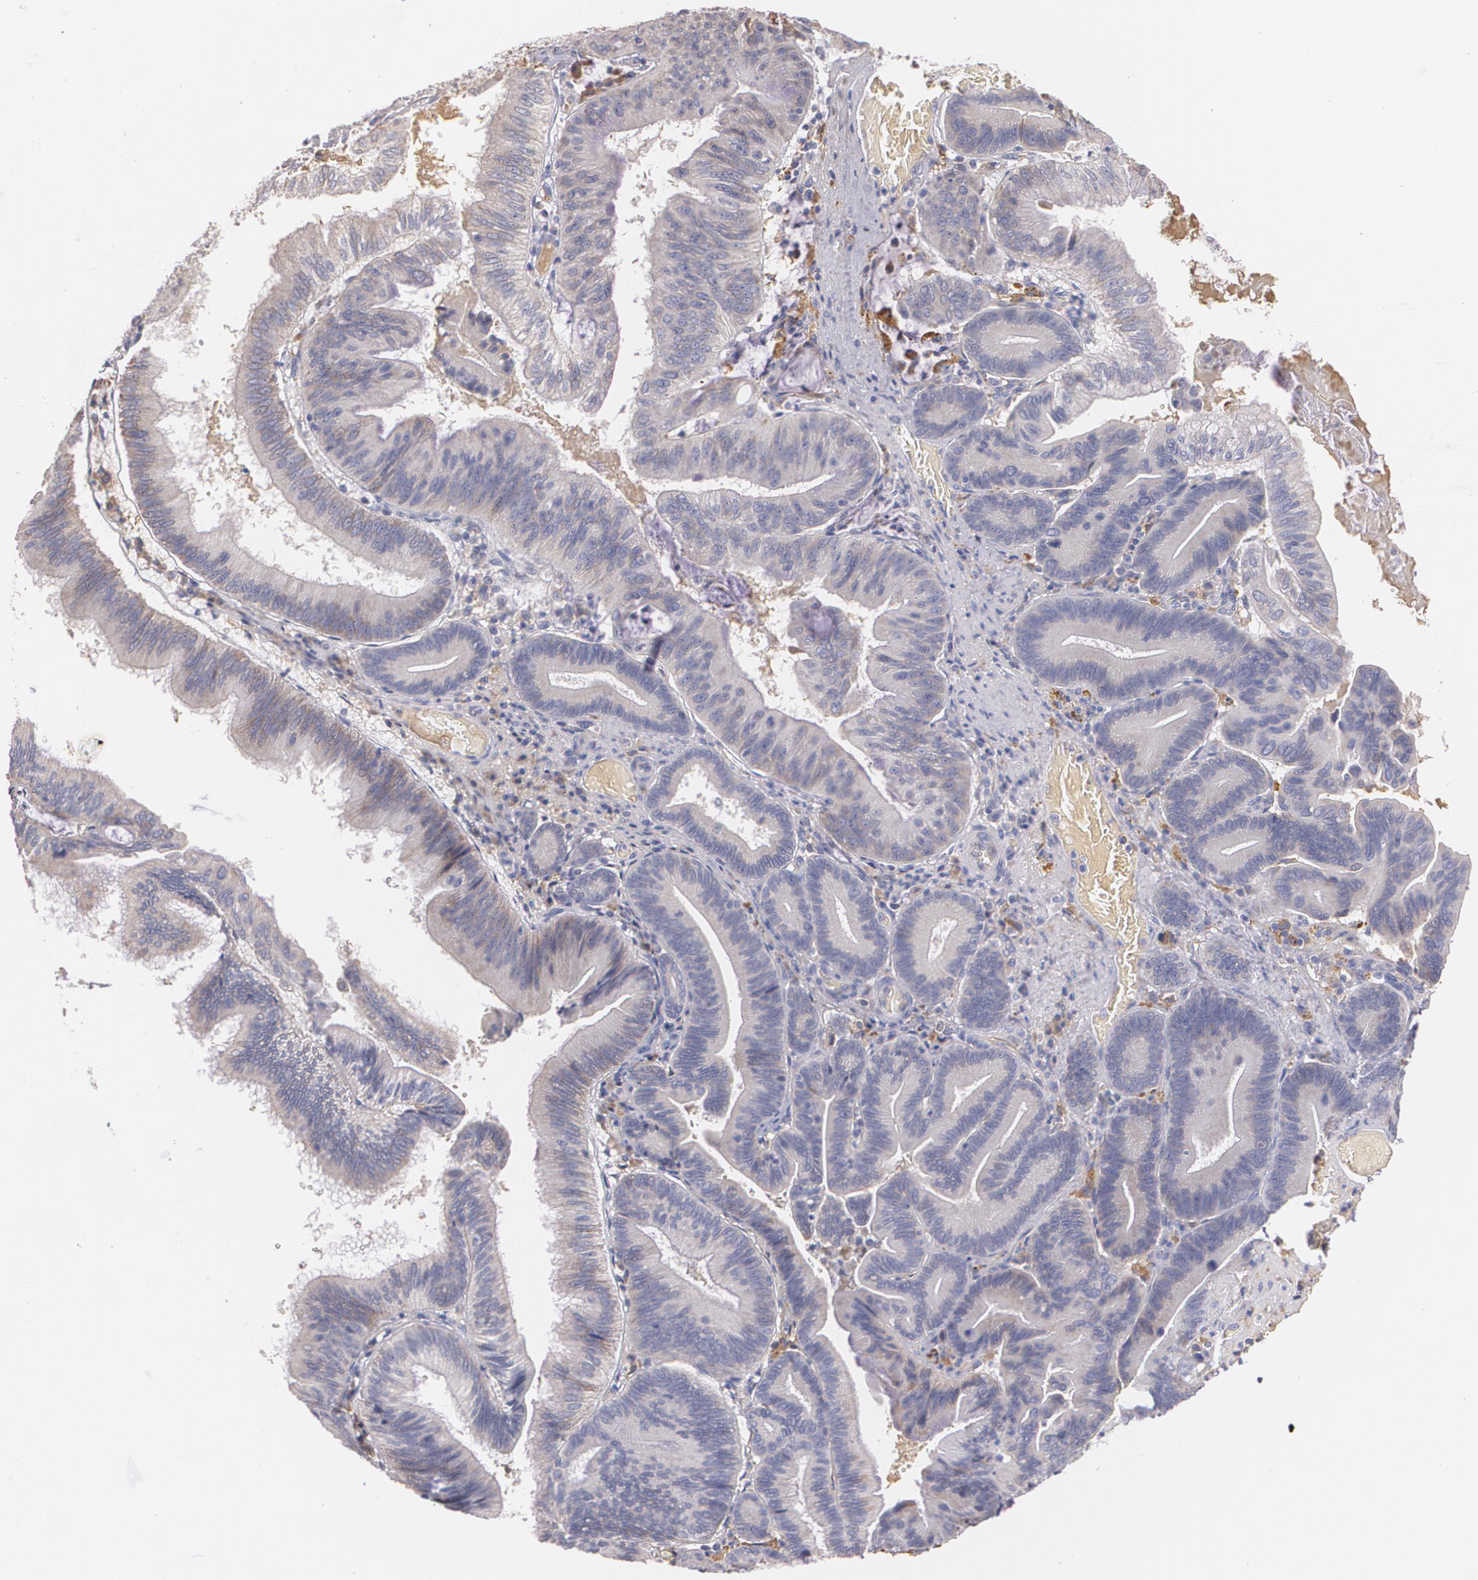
{"staining": {"intensity": "weak", "quantity": "25%-75%", "location": "cytoplasmic/membranous"}, "tissue": "pancreatic cancer", "cell_type": "Tumor cells", "image_type": "cancer", "snomed": [{"axis": "morphology", "description": "Adenocarcinoma, NOS"}, {"axis": "topography", "description": "Pancreas"}], "caption": "This histopathology image shows adenocarcinoma (pancreatic) stained with immunohistochemistry to label a protein in brown. The cytoplasmic/membranous of tumor cells show weak positivity for the protein. Nuclei are counter-stained blue.", "gene": "AMBP", "patient": {"sex": "male", "age": 82}}